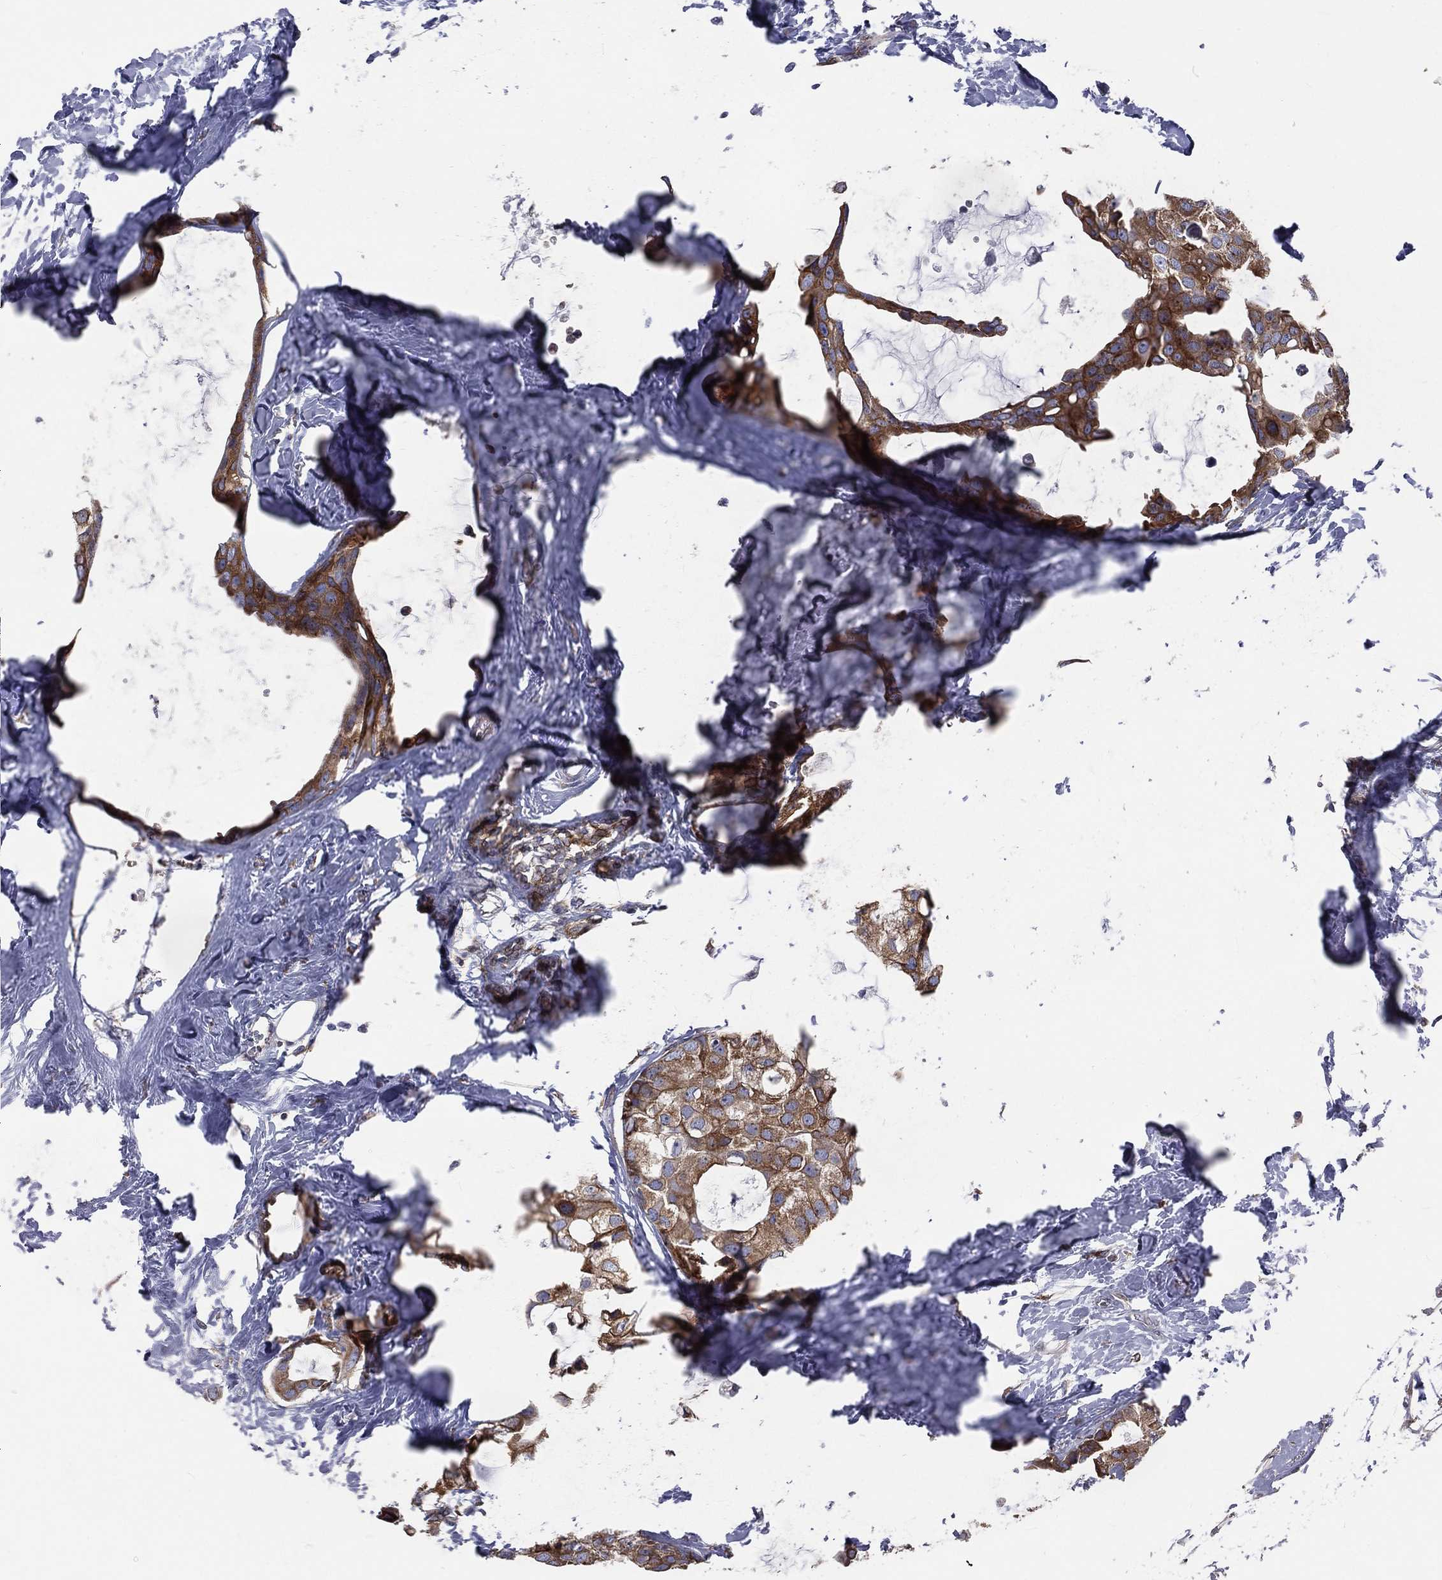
{"staining": {"intensity": "moderate", "quantity": ">75%", "location": "cytoplasmic/membranous"}, "tissue": "breast cancer", "cell_type": "Tumor cells", "image_type": "cancer", "snomed": [{"axis": "morphology", "description": "Duct carcinoma"}, {"axis": "topography", "description": "Breast"}], "caption": "Breast cancer stained for a protein displays moderate cytoplasmic/membranous positivity in tumor cells.", "gene": "PGRMC1", "patient": {"sex": "female", "age": 45}}